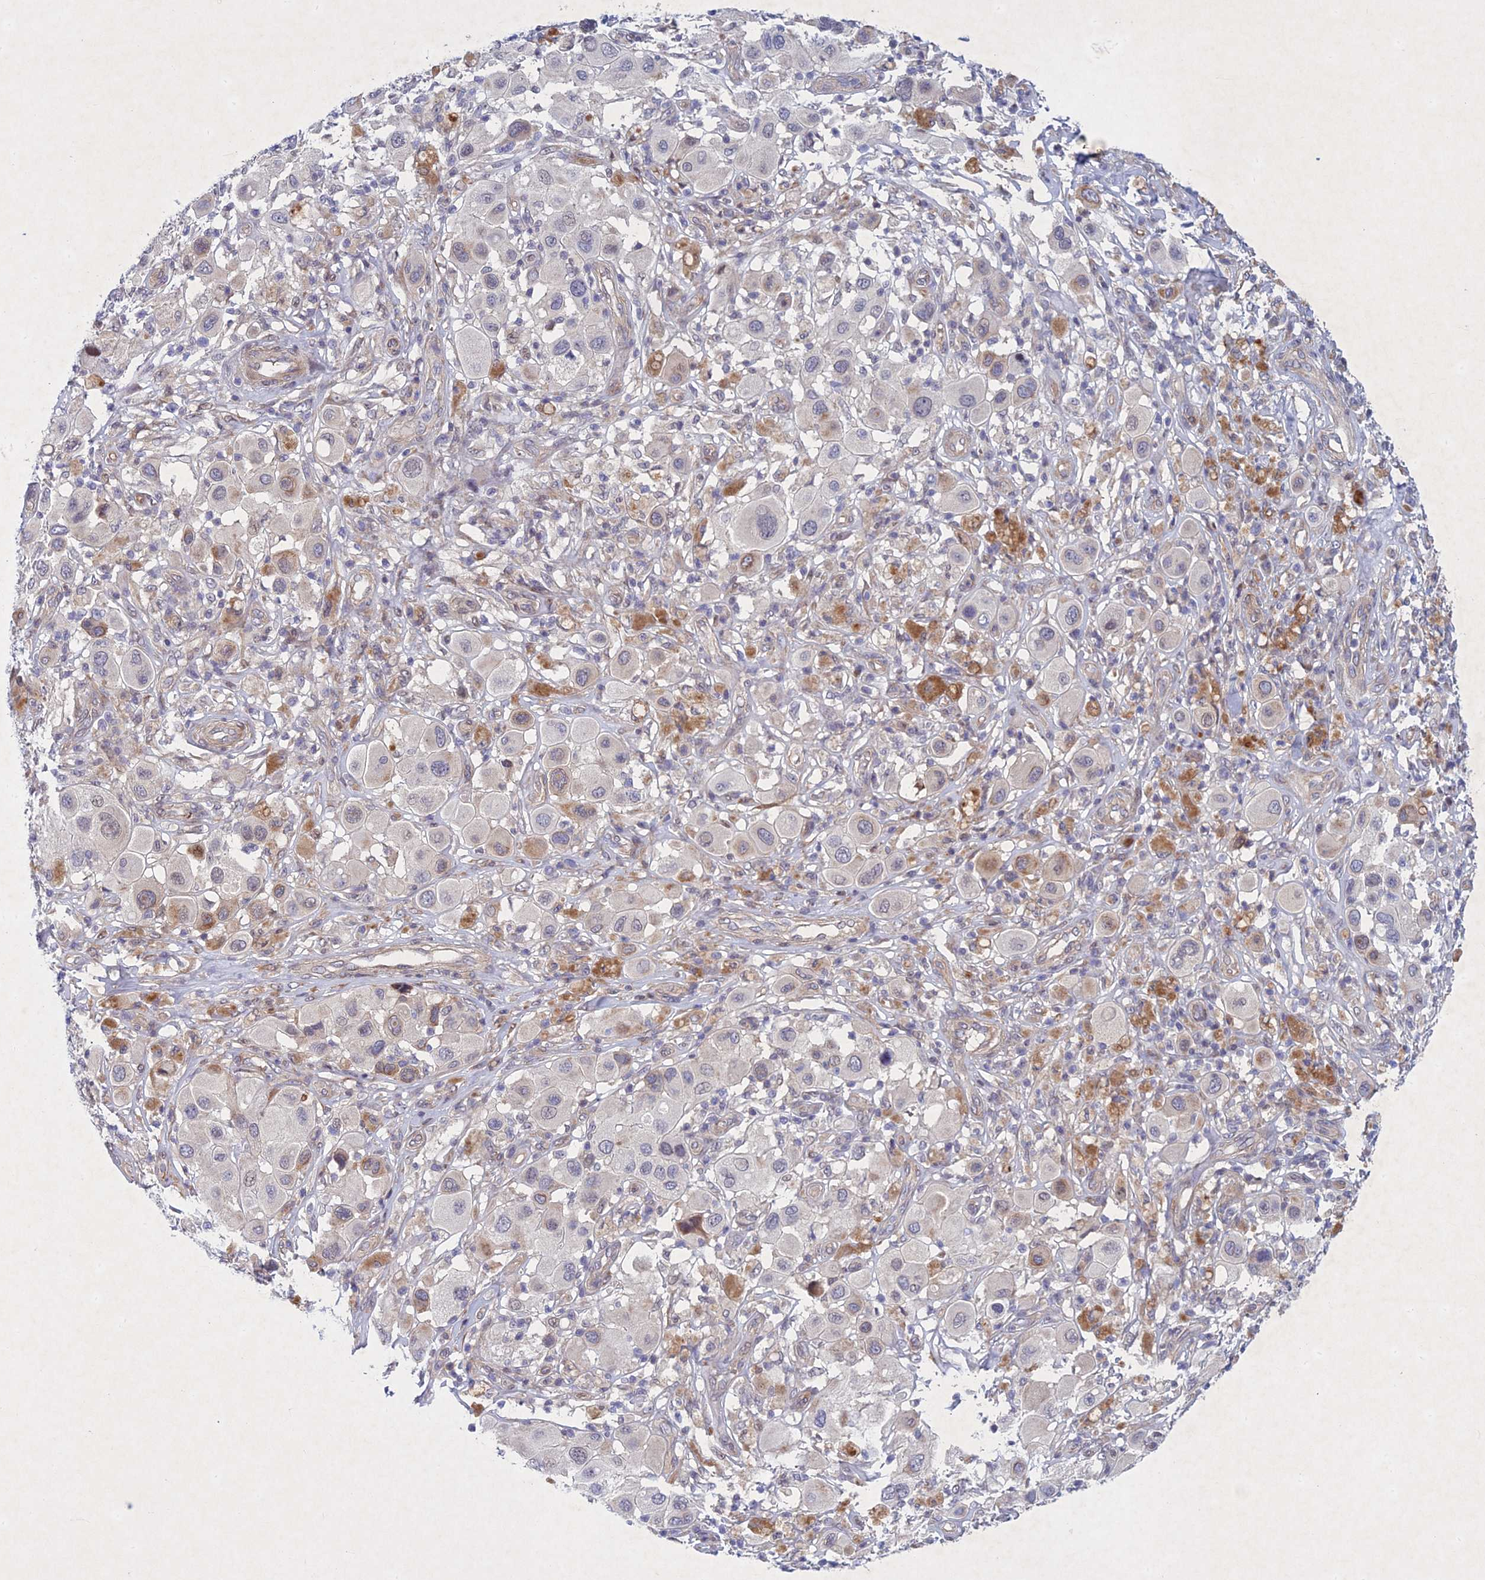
{"staining": {"intensity": "moderate", "quantity": "<25%", "location": "cytoplasmic/membranous"}, "tissue": "melanoma", "cell_type": "Tumor cells", "image_type": "cancer", "snomed": [{"axis": "morphology", "description": "Malignant melanoma, Metastatic site"}, {"axis": "topography", "description": "Skin"}], "caption": "Melanoma stained for a protein (brown) demonstrates moderate cytoplasmic/membranous positive positivity in approximately <25% of tumor cells.", "gene": "PTHLH", "patient": {"sex": "male", "age": 41}}